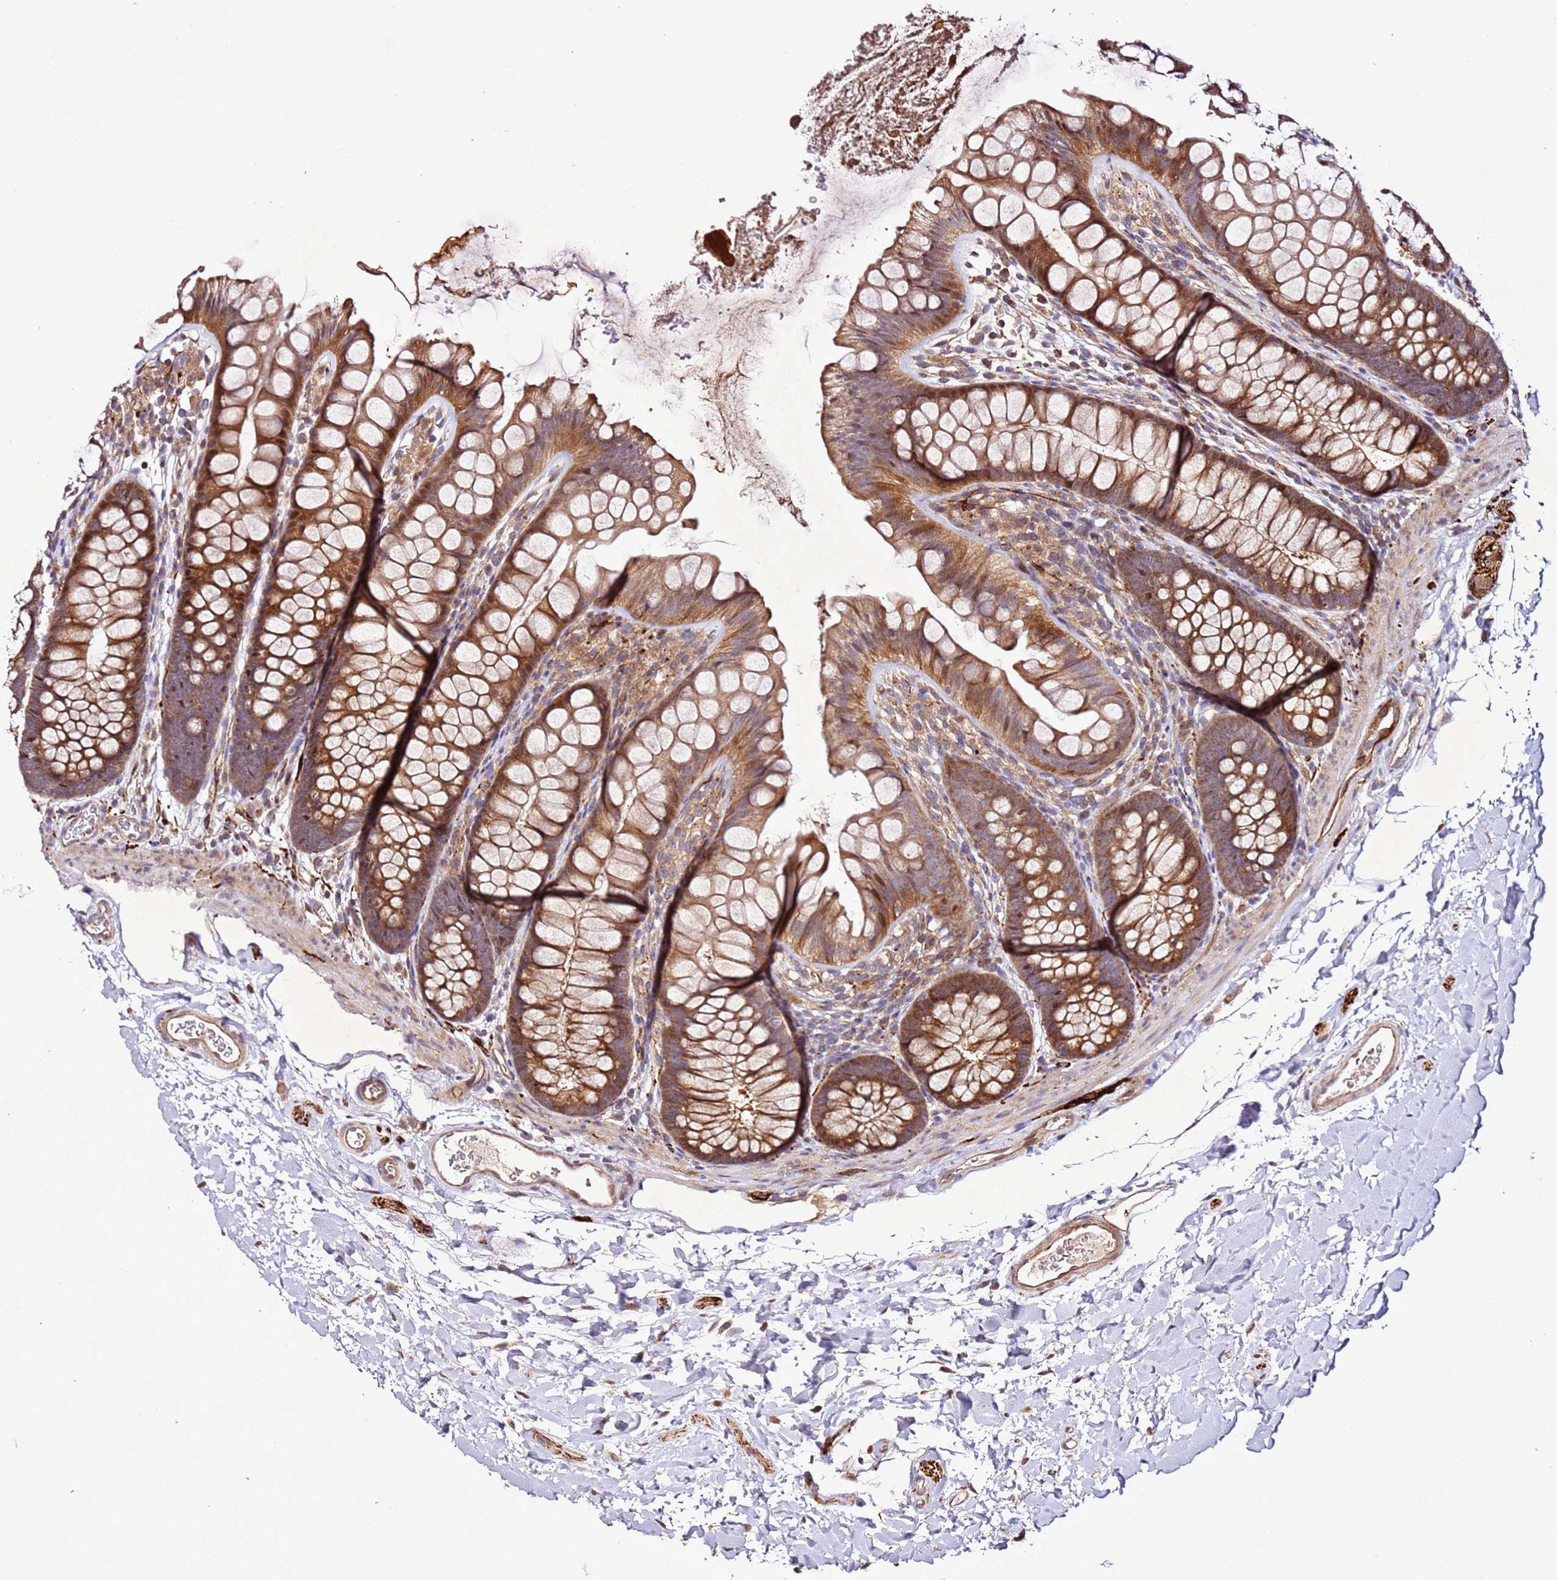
{"staining": {"intensity": "moderate", "quantity": ">75%", "location": "cytoplasmic/membranous"}, "tissue": "colon", "cell_type": "Endothelial cells", "image_type": "normal", "snomed": [{"axis": "morphology", "description": "Normal tissue, NOS"}, {"axis": "topography", "description": "Colon"}], "caption": "The micrograph reveals immunohistochemical staining of unremarkable colon. There is moderate cytoplasmic/membranous expression is identified in about >75% of endothelial cells.", "gene": "PTMA", "patient": {"sex": "female", "age": 62}}